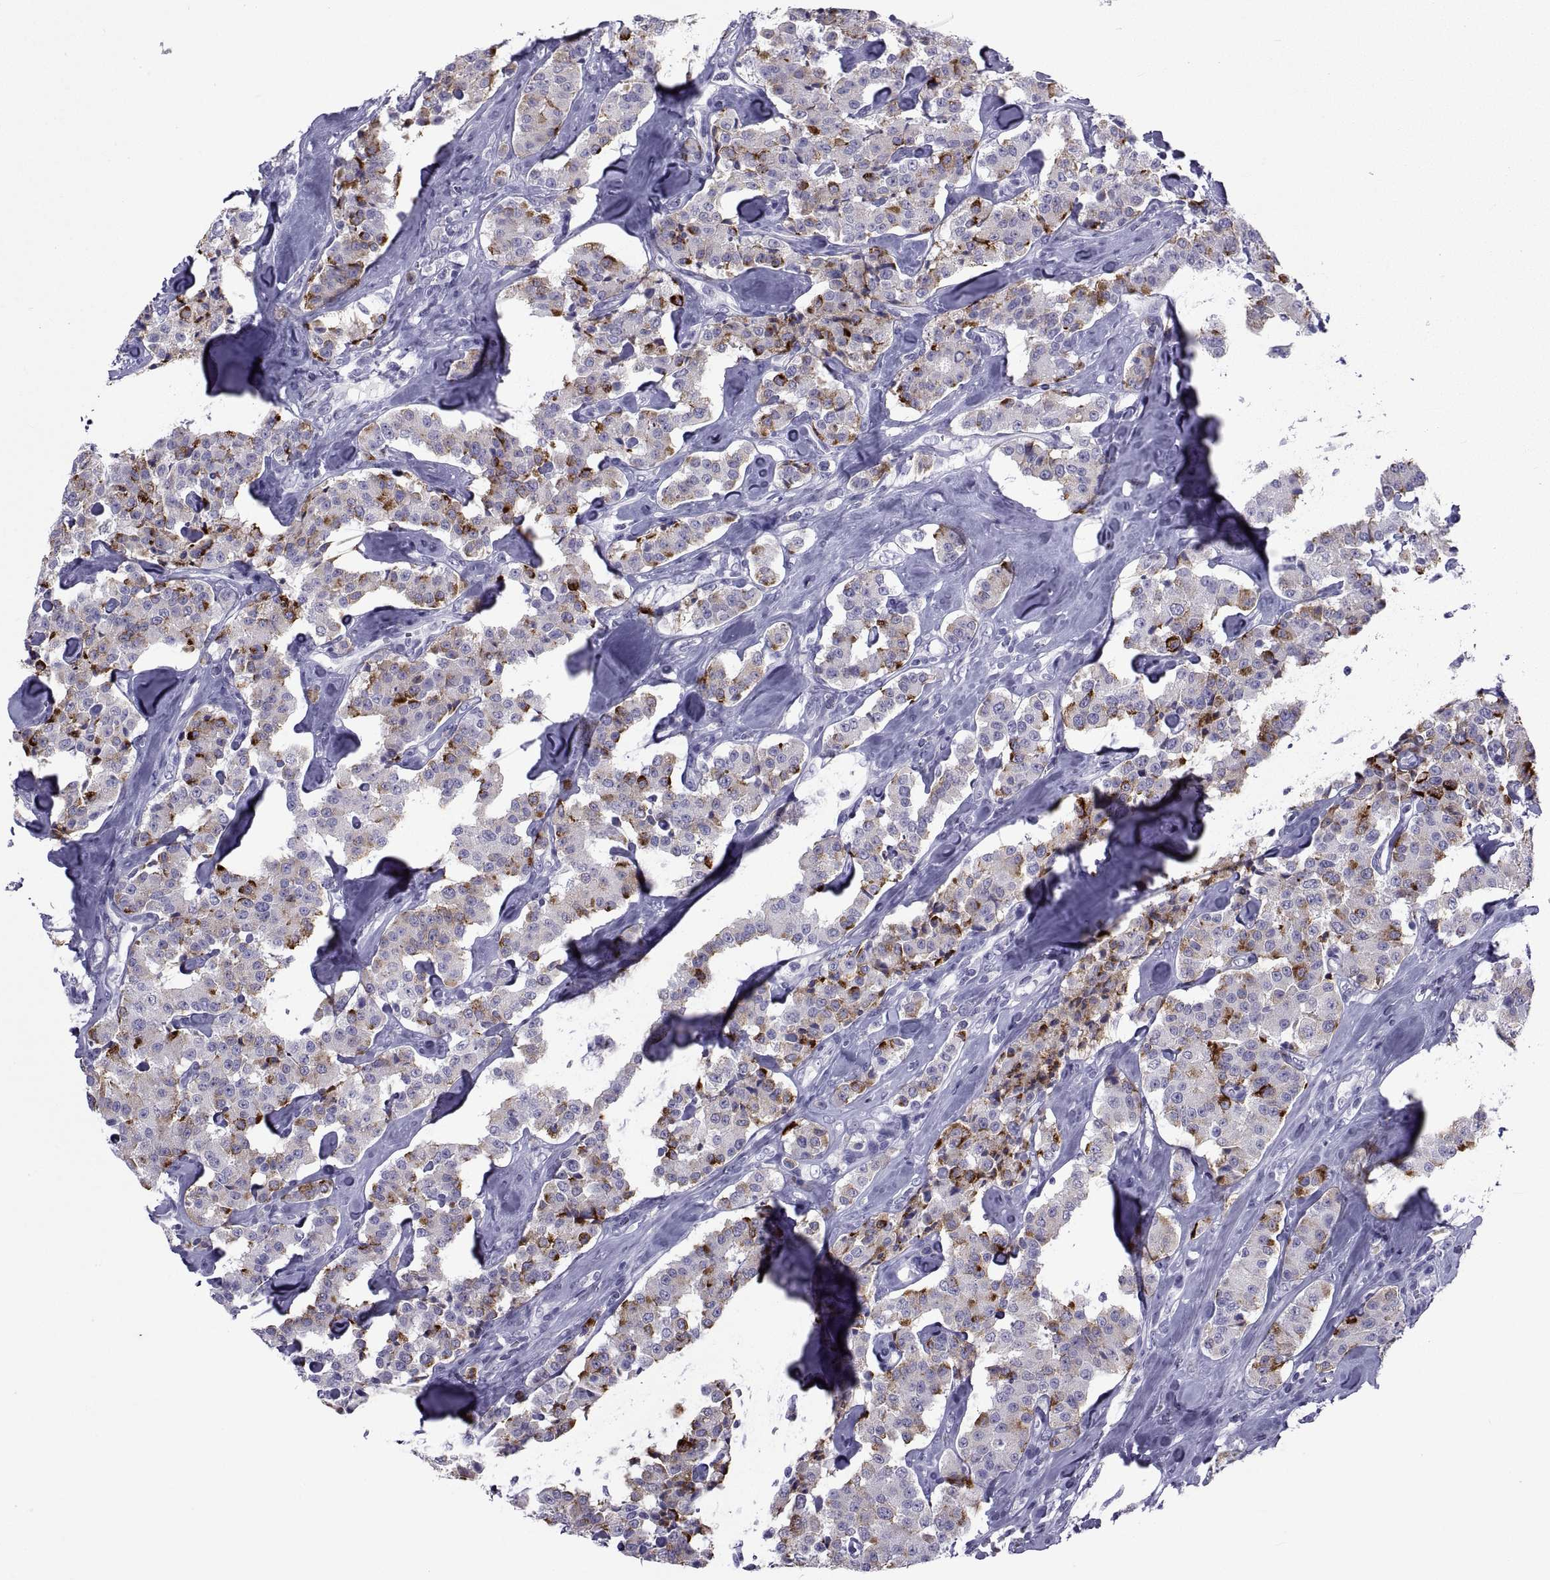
{"staining": {"intensity": "strong", "quantity": "<25%", "location": "cytoplasmic/membranous"}, "tissue": "carcinoid", "cell_type": "Tumor cells", "image_type": "cancer", "snomed": [{"axis": "morphology", "description": "Carcinoid, malignant, NOS"}, {"axis": "topography", "description": "Pancreas"}], "caption": "Malignant carcinoid stained with a brown dye exhibits strong cytoplasmic/membranous positive positivity in approximately <25% of tumor cells.", "gene": "NPTX2", "patient": {"sex": "male", "age": 41}}